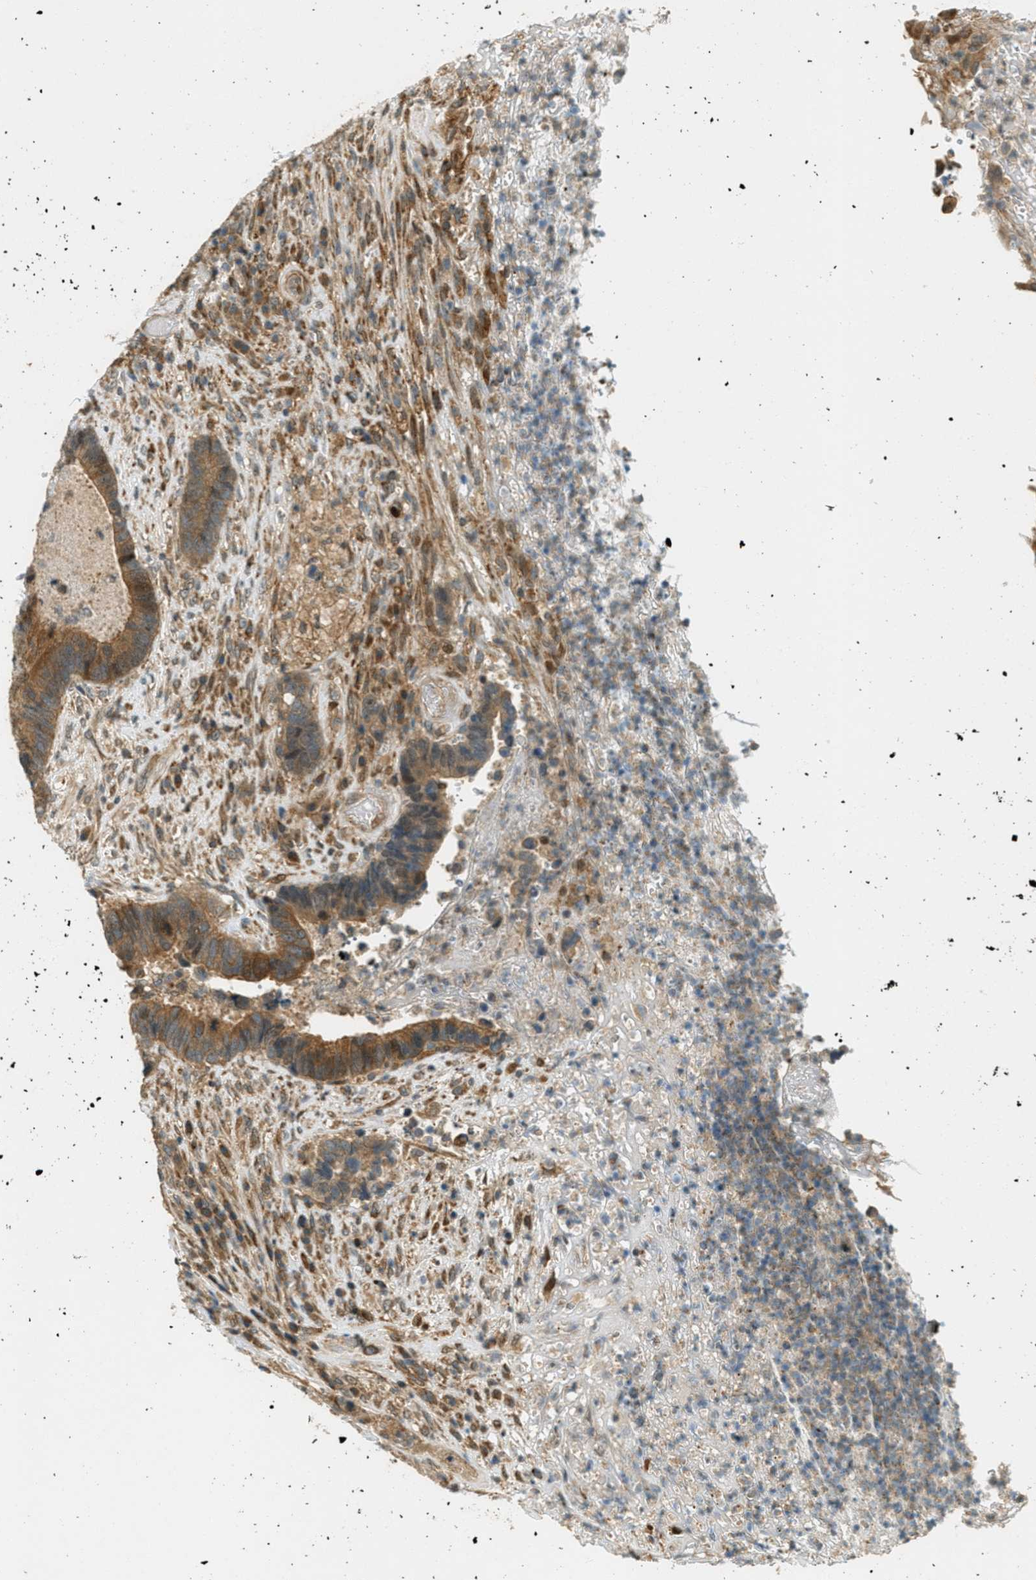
{"staining": {"intensity": "moderate", "quantity": ">75%", "location": "cytoplasmic/membranous"}, "tissue": "colorectal cancer", "cell_type": "Tumor cells", "image_type": "cancer", "snomed": [{"axis": "morphology", "description": "Adenocarcinoma, NOS"}, {"axis": "topography", "description": "Rectum"}], "caption": "IHC photomicrograph of colorectal cancer (adenocarcinoma) stained for a protein (brown), which reveals medium levels of moderate cytoplasmic/membranous expression in about >75% of tumor cells.", "gene": "PTPN23", "patient": {"sex": "female", "age": 89}}